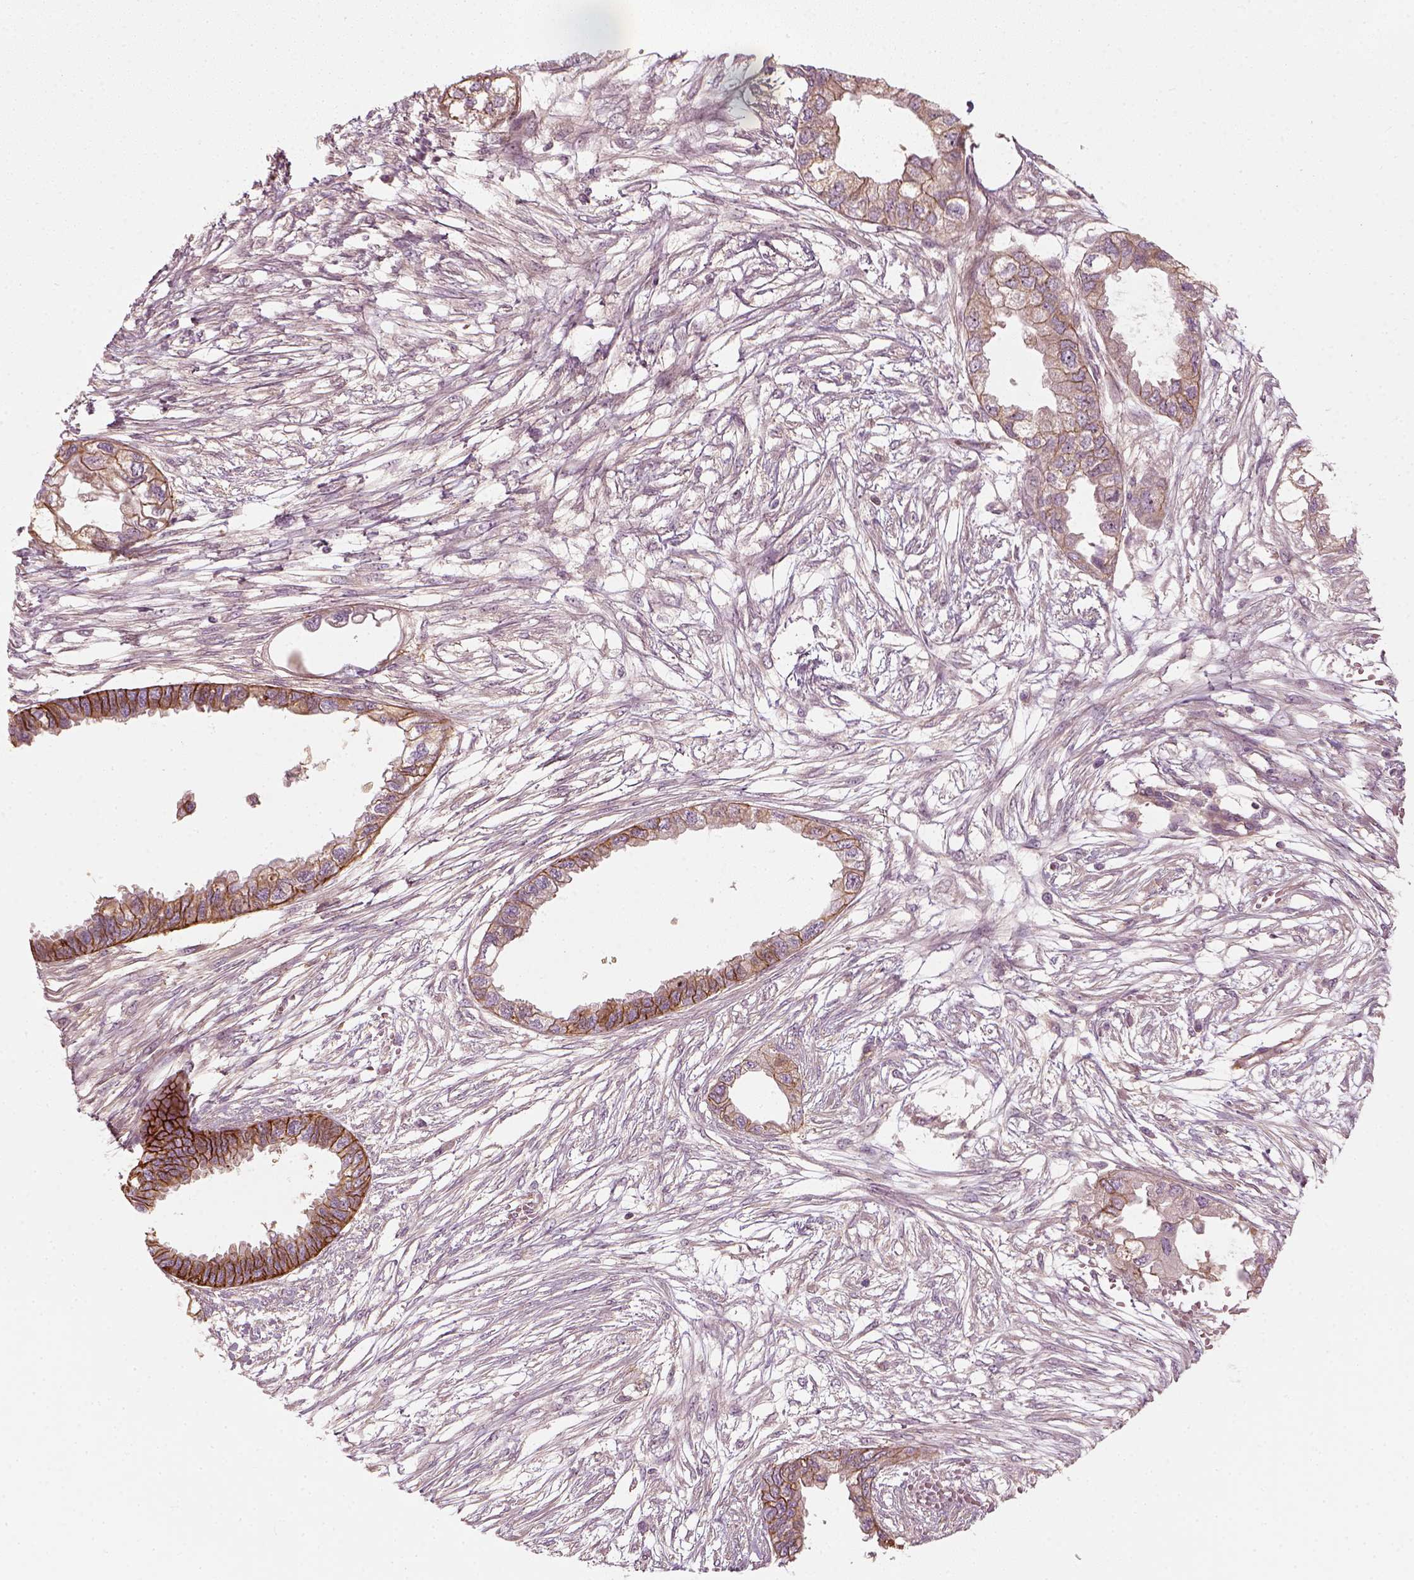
{"staining": {"intensity": "moderate", "quantity": ">75%", "location": "cytoplasmic/membranous"}, "tissue": "endometrial cancer", "cell_type": "Tumor cells", "image_type": "cancer", "snomed": [{"axis": "morphology", "description": "Adenocarcinoma, NOS"}, {"axis": "morphology", "description": "Adenocarcinoma, metastatic, NOS"}, {"axis": "topography", "description": "Adipose tissue"}, {"axis": "topography", "description": "Endometrium"}], "caption": "Moderate cytoplasmic/membranous positivity is seen in about >75% of tumor cells in endometrial cancer (adenocarcinoma). The protein of interest is shown in brown color, while the nuclei are stained blue.", "gene": "NPTN", "patient": {"sex": "female", "age": 67}}